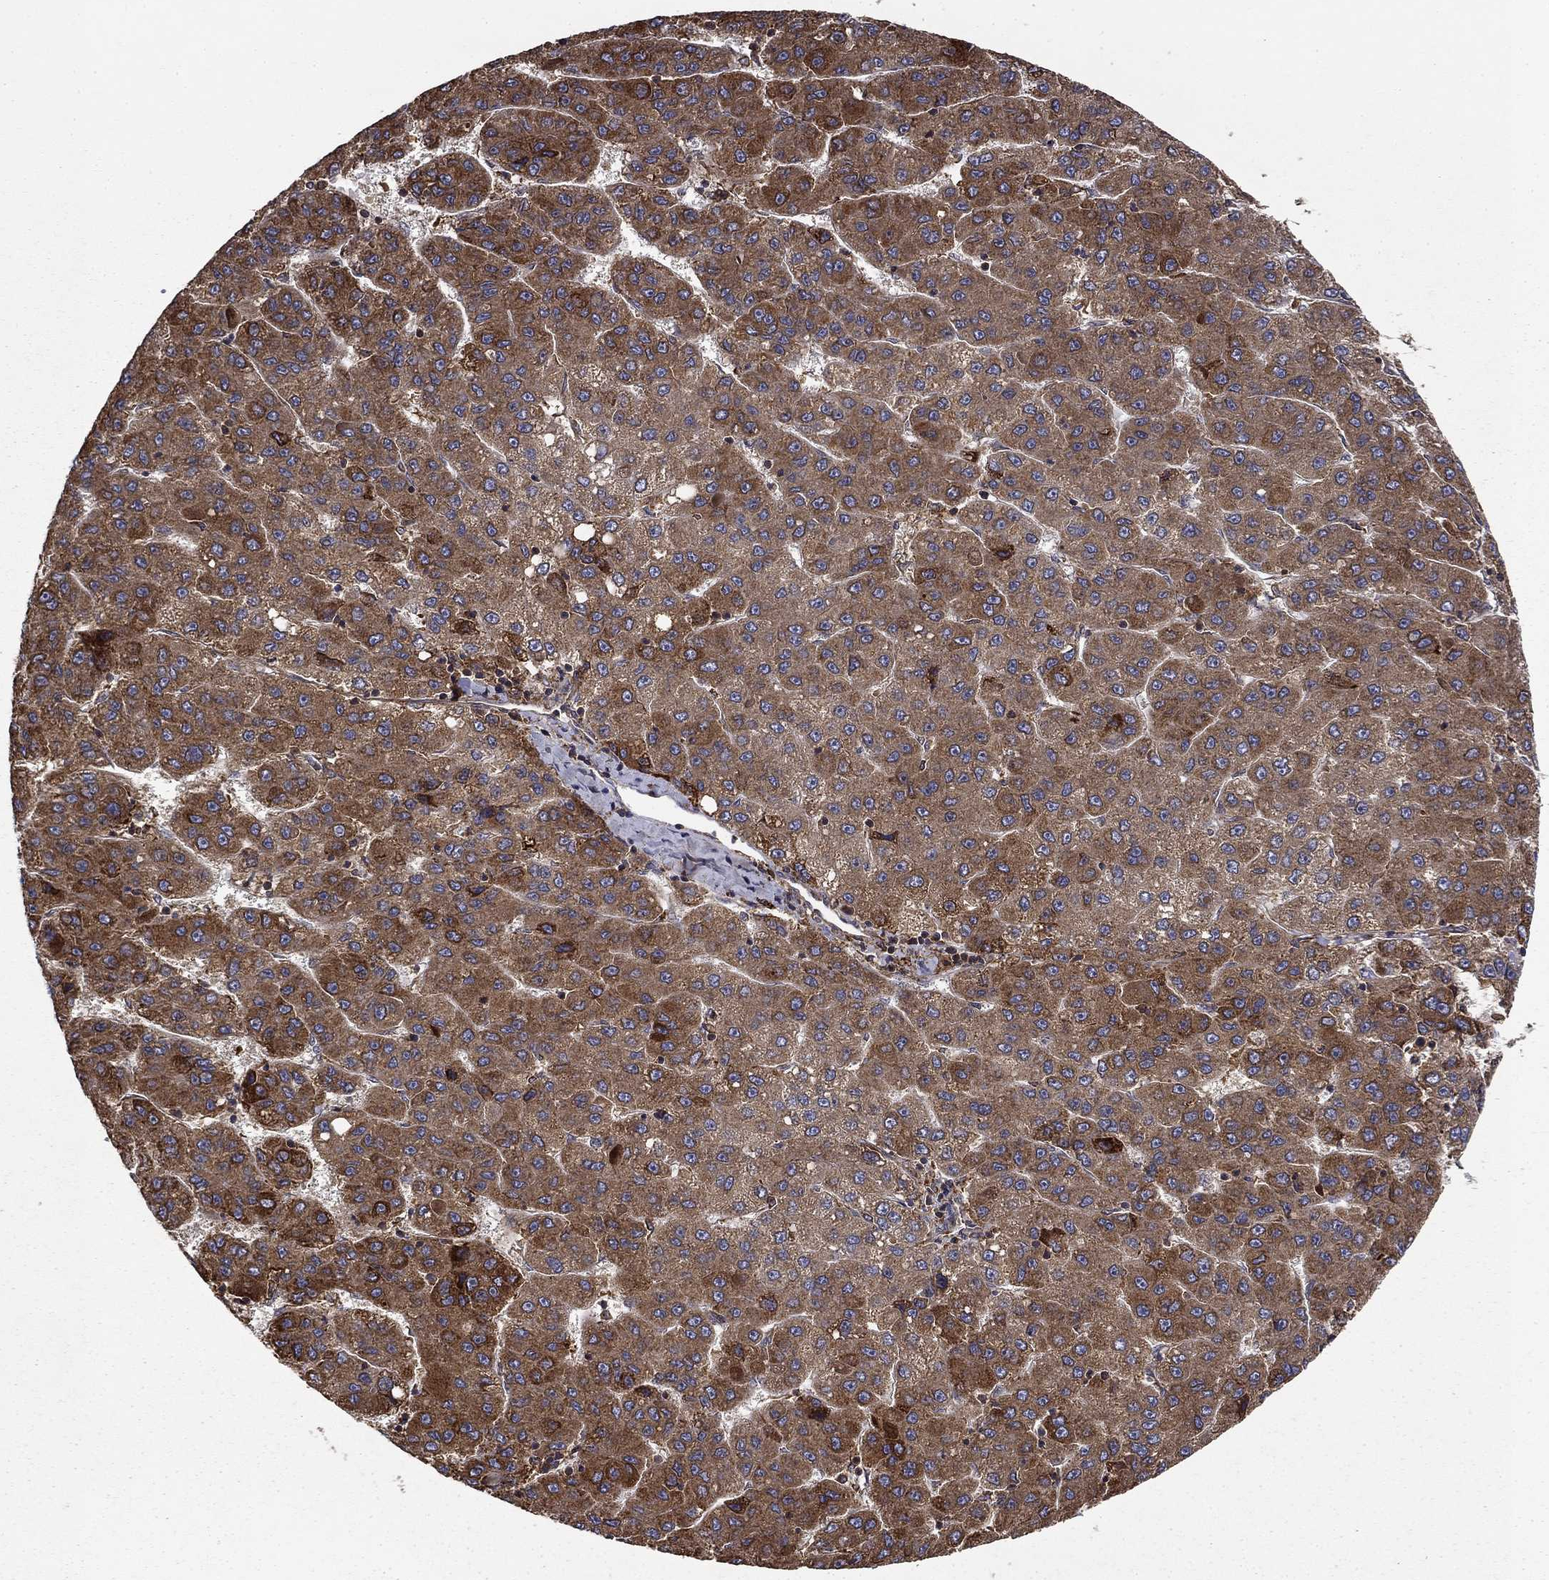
{"staining": {"intensity": "moderate", "quantity": ">75%", "location": "cytoplasmic/membranous"}, "tissue": "liver cancer", "cell_type": "Tumor cells", "image_type": "cancer", "snomed": [{"axis": "morphology", "description": "Carcinoma, Hepatocellular, NOS"}, {"axis": "topography", "description": "Liver"}], "caption": "Tumor cells exhibit medium levels of moderate cytoplasmic/membranous staining in approximately >75% of cells in liver hepatocellular carcinoma.", "gene": "BABAM2", "patient": {"sex": "female", "age": 82}}